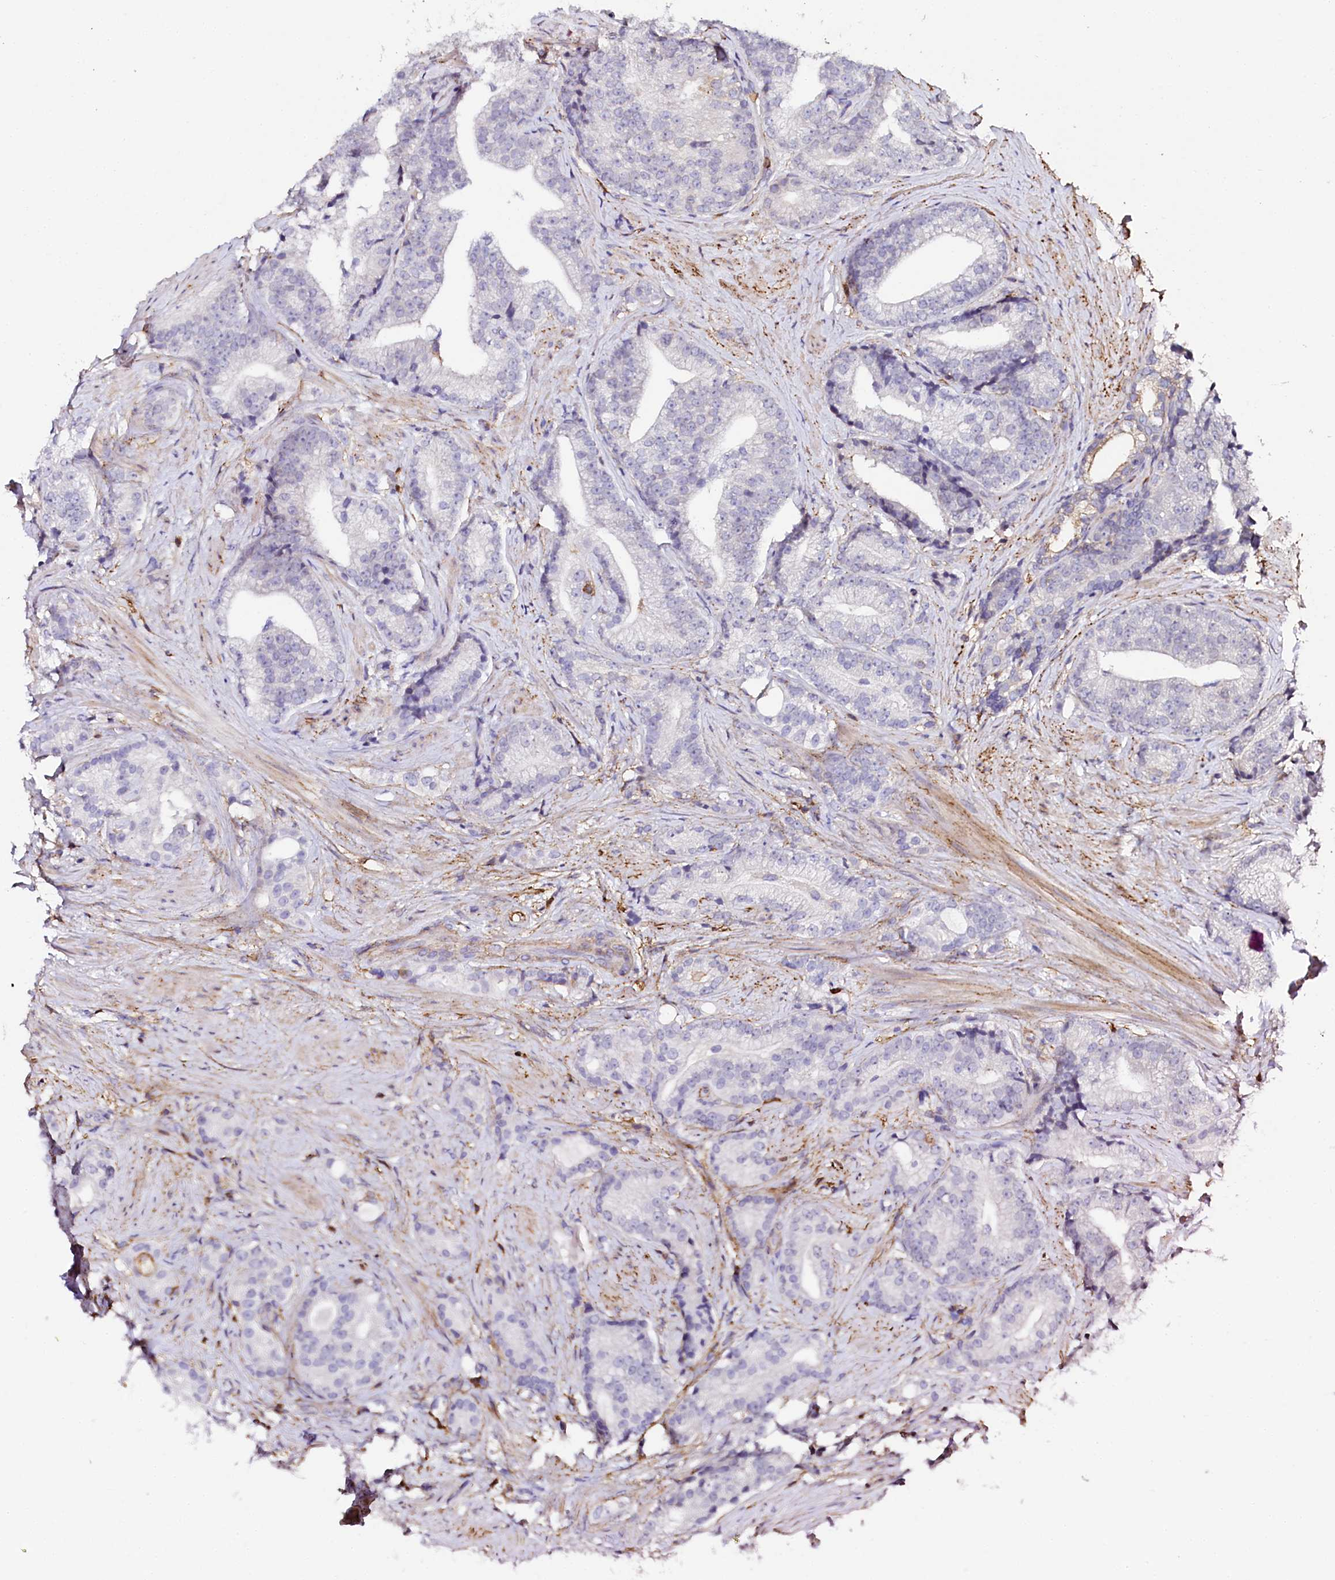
{"staining": {"intensity": "negative", "quantity": "none", "location": "none"}, "tissue": "prostate cancer", "cell_type": "Tumor cells", "image_type": "cancer", "snomed": [{"axis": "morphology", "description": "Adenocarcinoma, Low grade"}, {"axis": "topography", "description": "Prostate"}], "caption": "Immunohistochemistry photomicrograph of prostate cancer stained for a protein (brown), which reveals no expression in tumor cells. (DAB immunohistochemistry visualized using brightfield microscopy, high magnification).", "gene": "AAAS", "patient": {"sex": "male", "age": 71}}